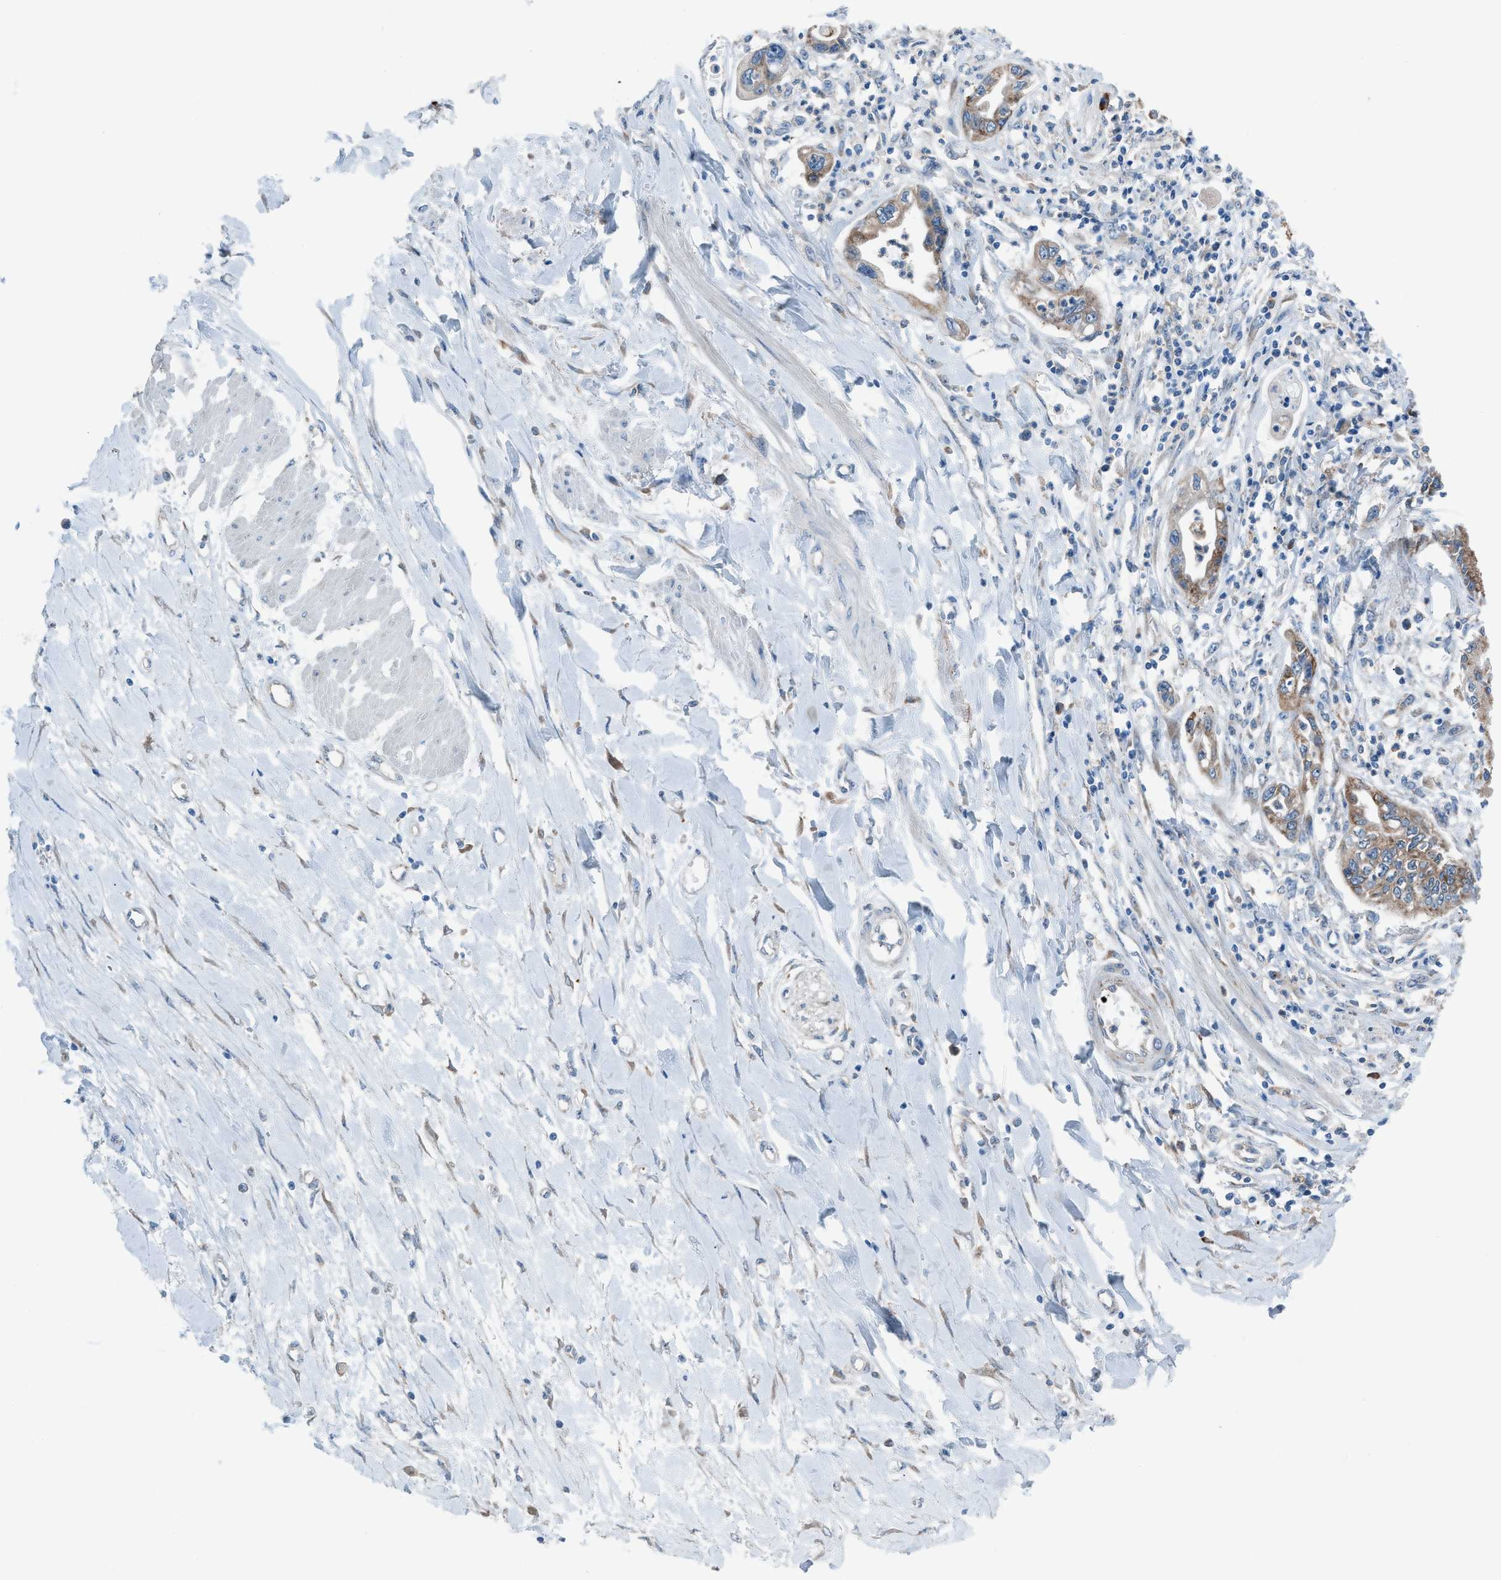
{"staining": {"intensity": "moderate", "quantity": ">75%", "location": "cytoplasmic/membranous"}, "tissue": "pancreatic cancer", "cell_type": "Tumor cells", "image_type": "cancer", "snomed": [{"axis": "morphology", "description": "Adenocarcinoma, NOS"}, {"axis": "topography", "description": "Pancreas"}], "caption": "Human adenocarcinoma (pancreatic) stained for a protein (brown) demonstrates moderate cytoplasmic/membranous positive staining in about >75% of tumor cells.", "gene": "HEG1", "patient": {"sex": "male", "age": 56}}